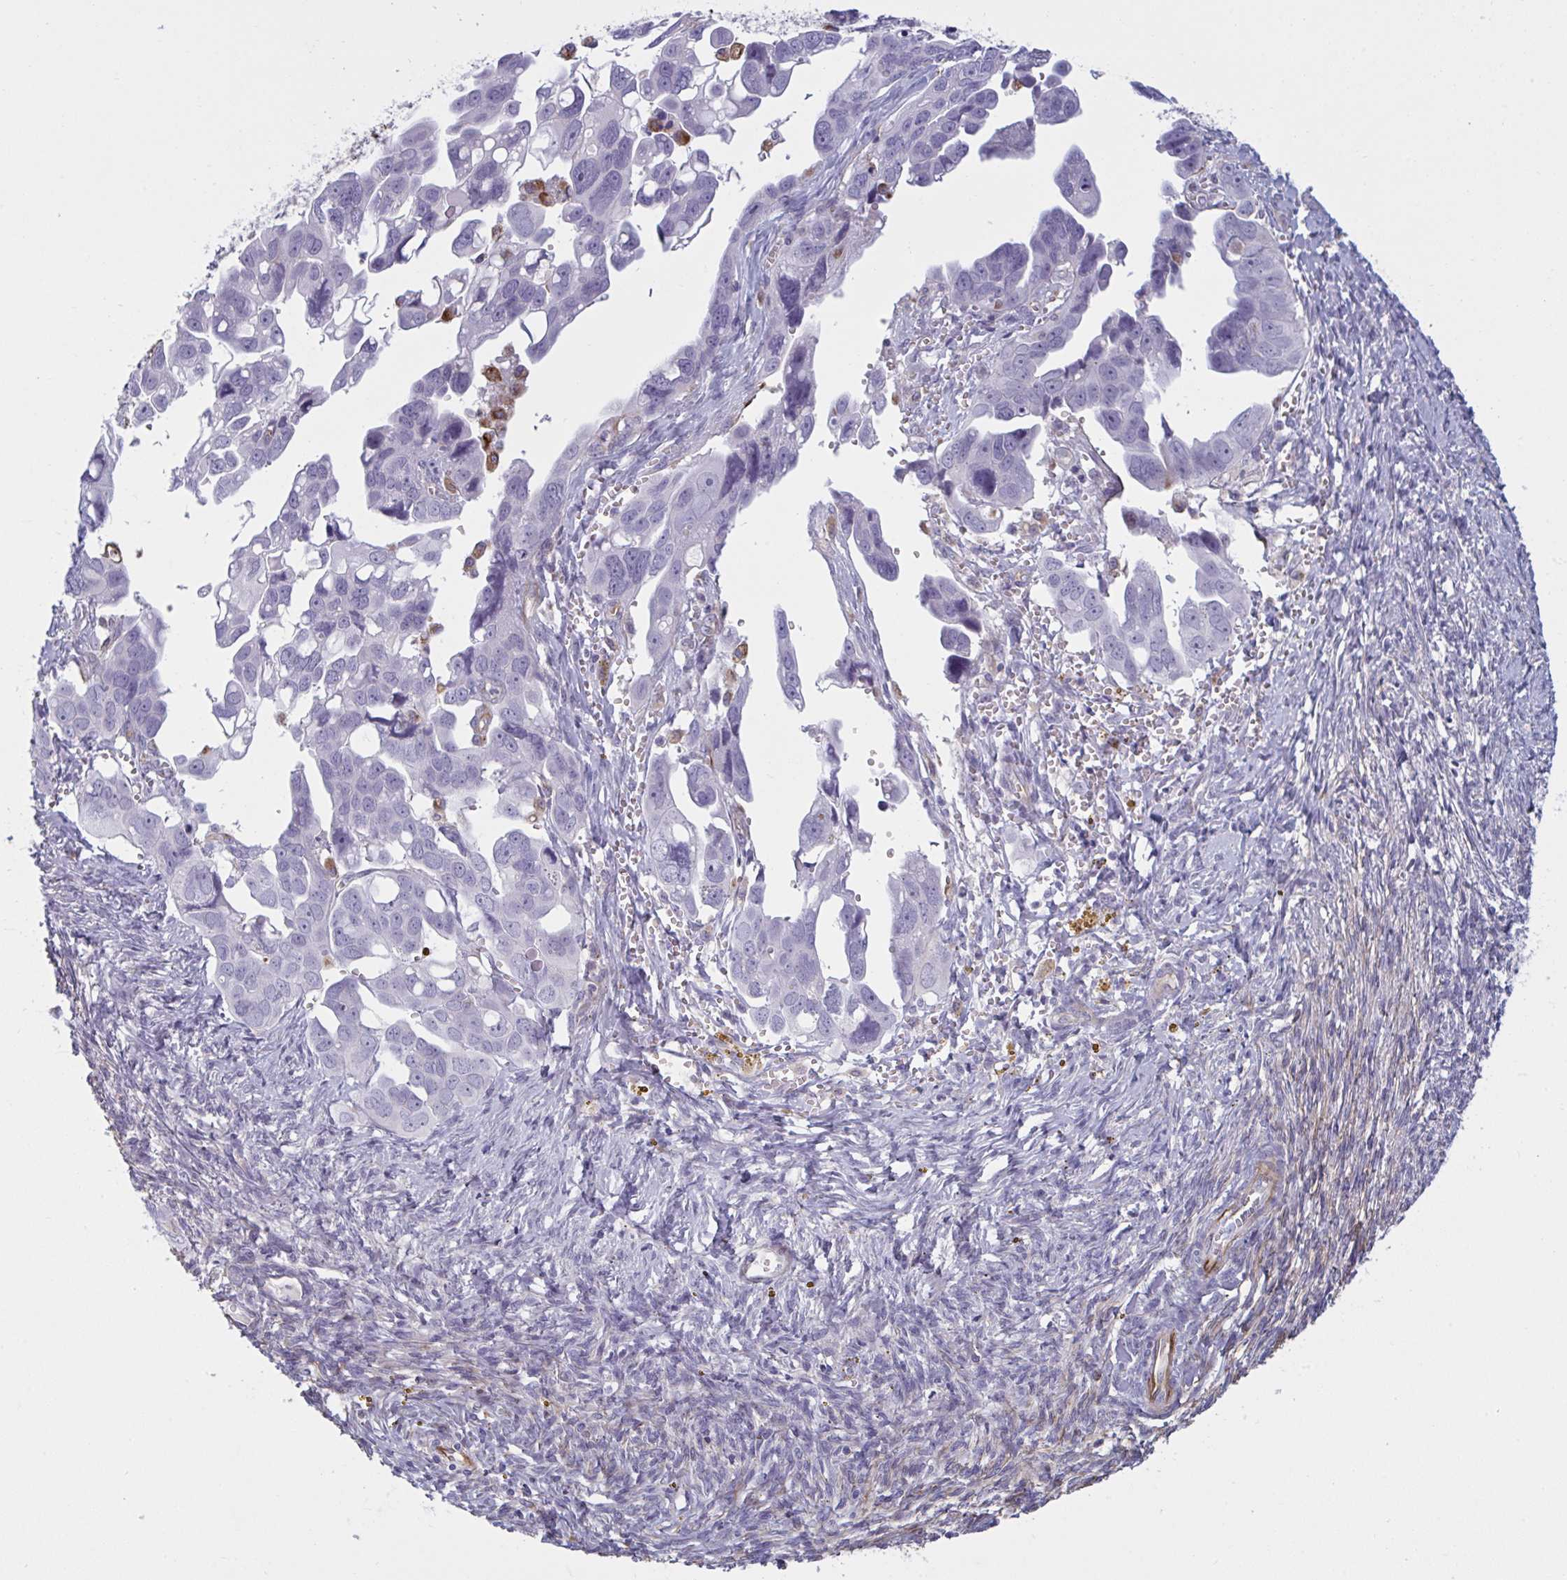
{"staining": {"intensity": "negative", "quantity": "none", "location": "none"}, "tissue": "ovarian cancer", "cell_type": "Tumor cells", "image_type": "cancer", "snomed": [{"axis": "morphology", "description": "Cystadenocarcinoma, serous, NOS"}, {"axis": "topography", "description": "Ovary"}], "caption": "The photomicrograph displays no significant staining in tumor cells of ovarian cancer.", "gene": "OR1L3", "patient": {"sex": "female", "age": 59}}